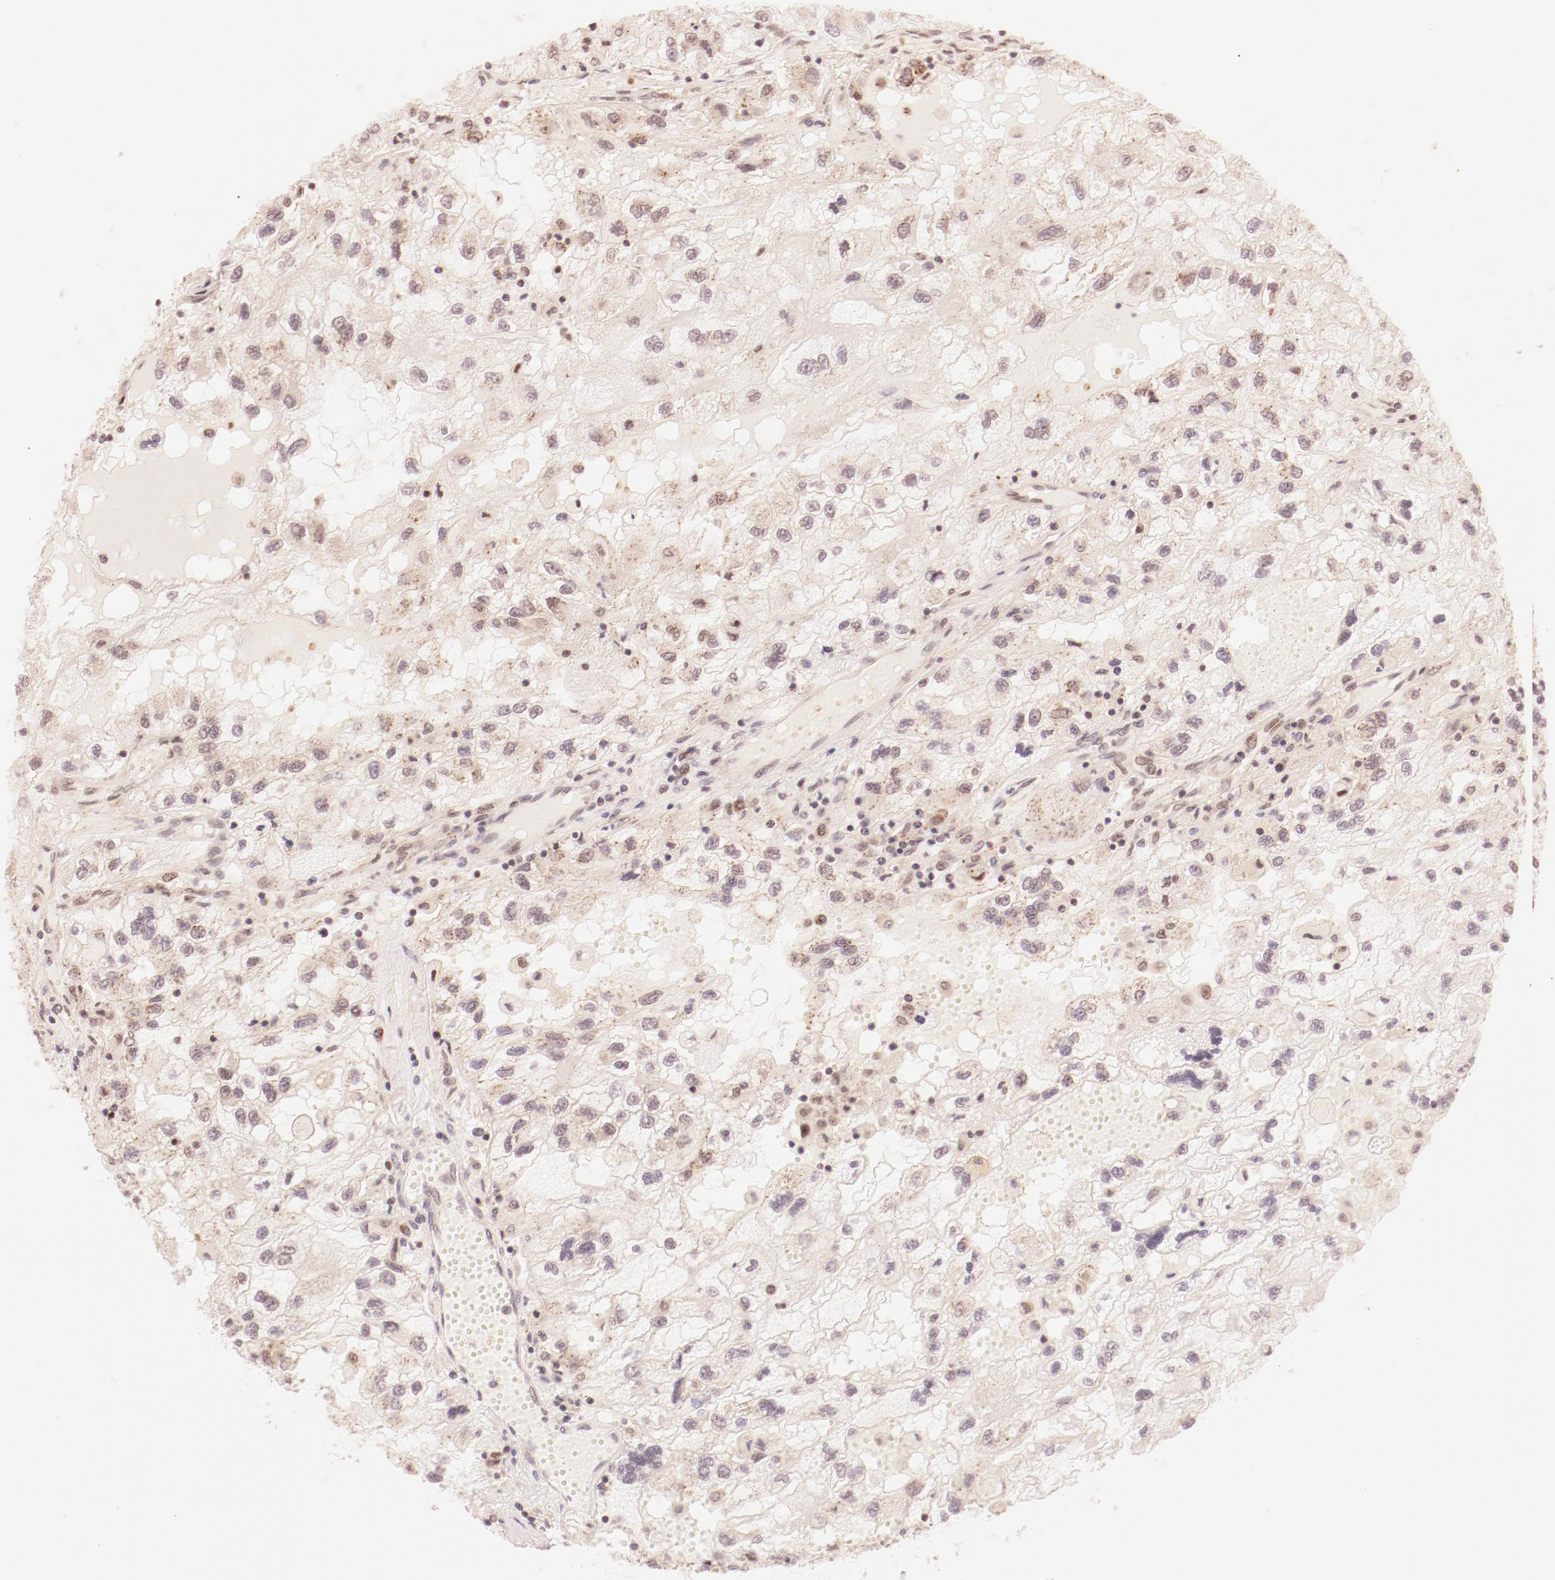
{"staining": {"intensity": "negative", "quantity": "none", "location": "none"}, "tissue": "renal cancer", "cell_type": "Tumor cells", "image_type": "cancer", "snomed": [{"axis": "morphology", "description": "Normal tissue, NOS"}, {"axis": "morphology", "description": "Adenocarcinoma, NOS"}, {"axis": "topography", "description": "Kidney"}], "caption": "This is a image of immunohistochemistry staining of renal adenocarcinoma, which shows no positivity in tumor cells.", "gene": "RPL12", "patient": {"sex": "male", "age": 71}}